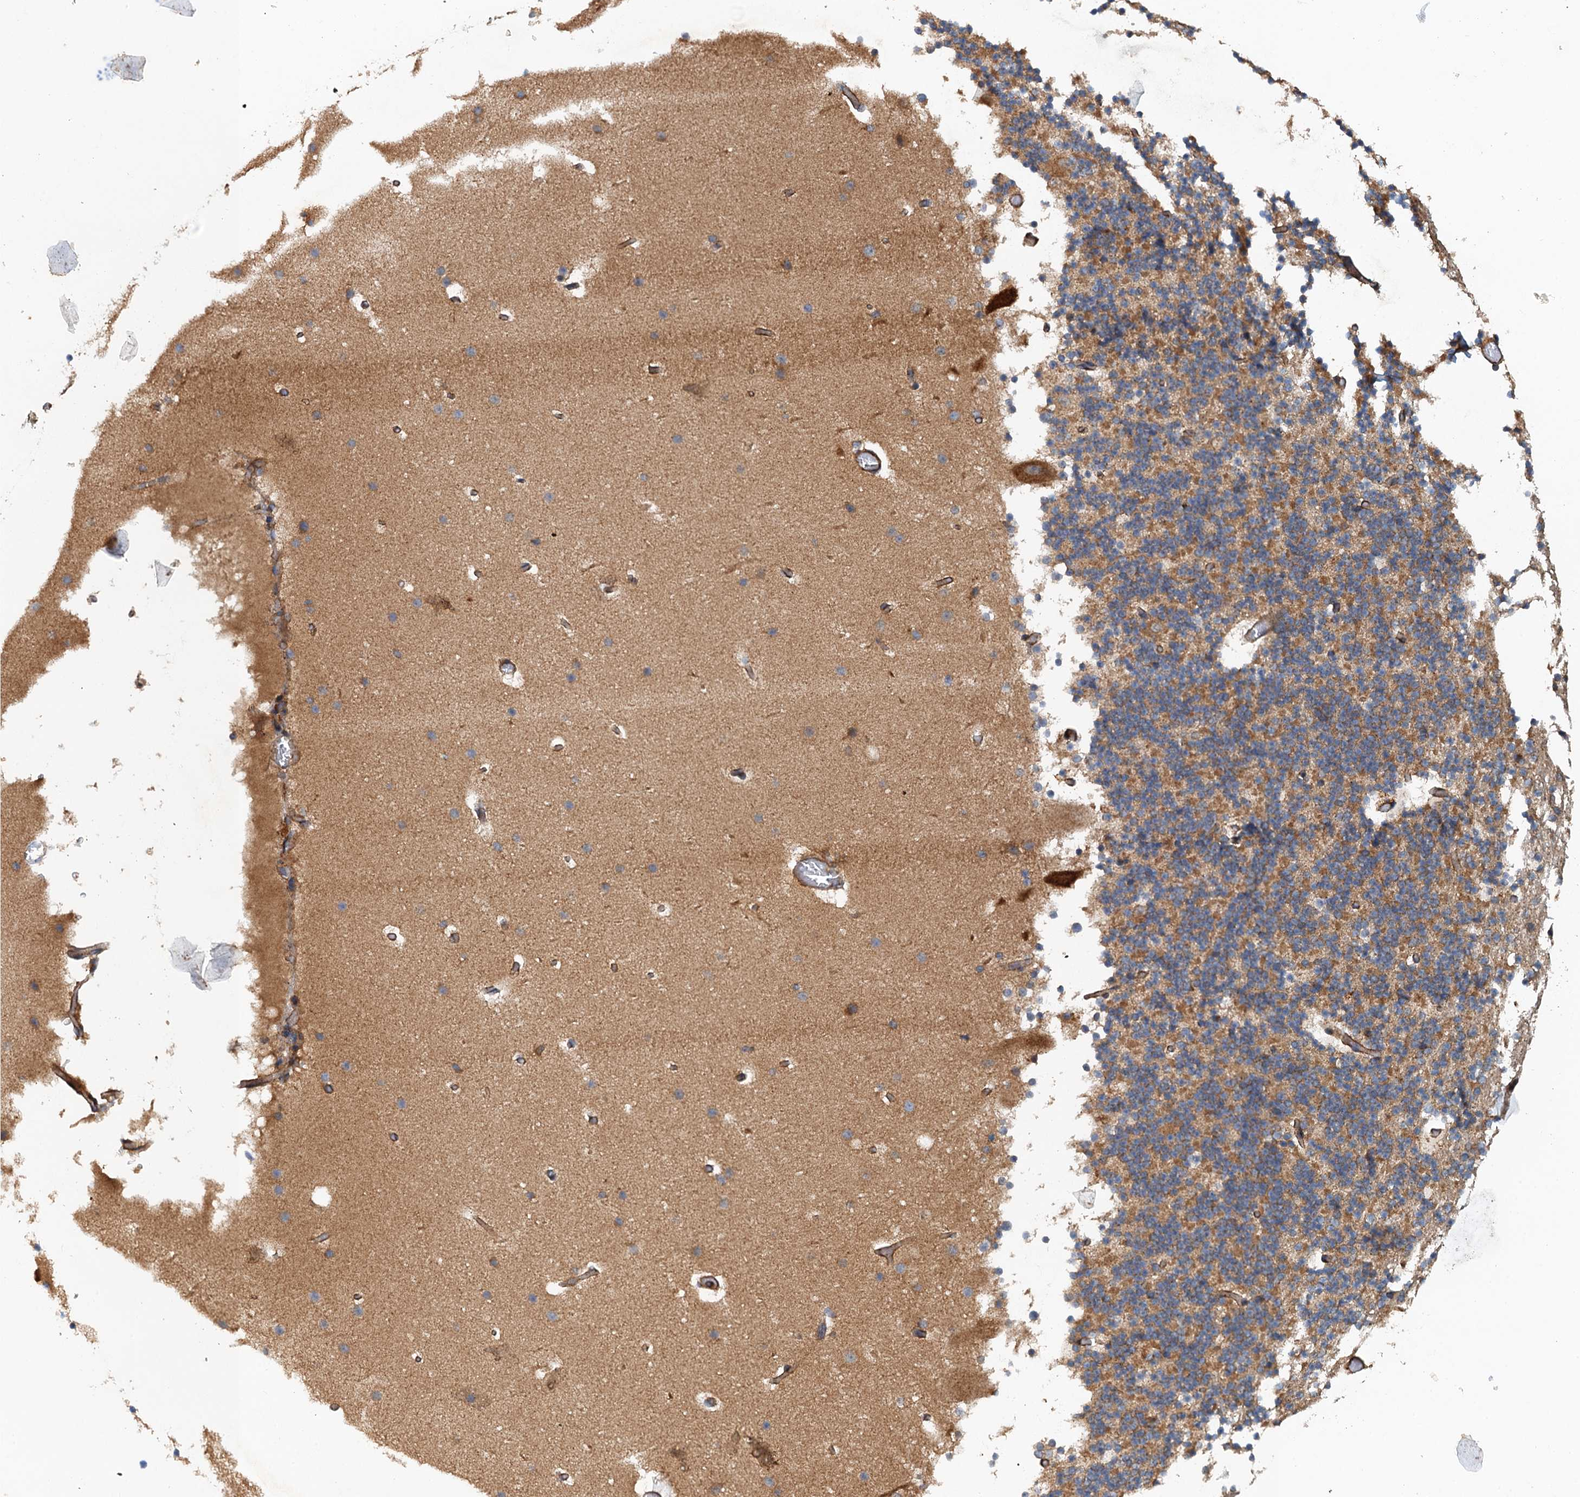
{"staining": {"intensity": "moderate", "quantity": "25%-75%", "location": "cytoplasmic/membranous"}, "tissue": "cerebellum", "cell_type": "Cells in granular layer", "image_type": "normal", "snomed": [{"axis": "morphology", "description": "Normal tissue, NOS"}, {"axis": "topography", "description": "Cerebellum"}], "caption": "Protein staining demonstrates moderate cytoplasmic/membranous staining in approximately 25%-75% of cells in granular layer in normal cerebellum. Immunohistochemistry stains the protein of interest in brown and the nuclei are stained blue.", "gene": "COG3", "patient": {"sex": "male", "age": 57}}